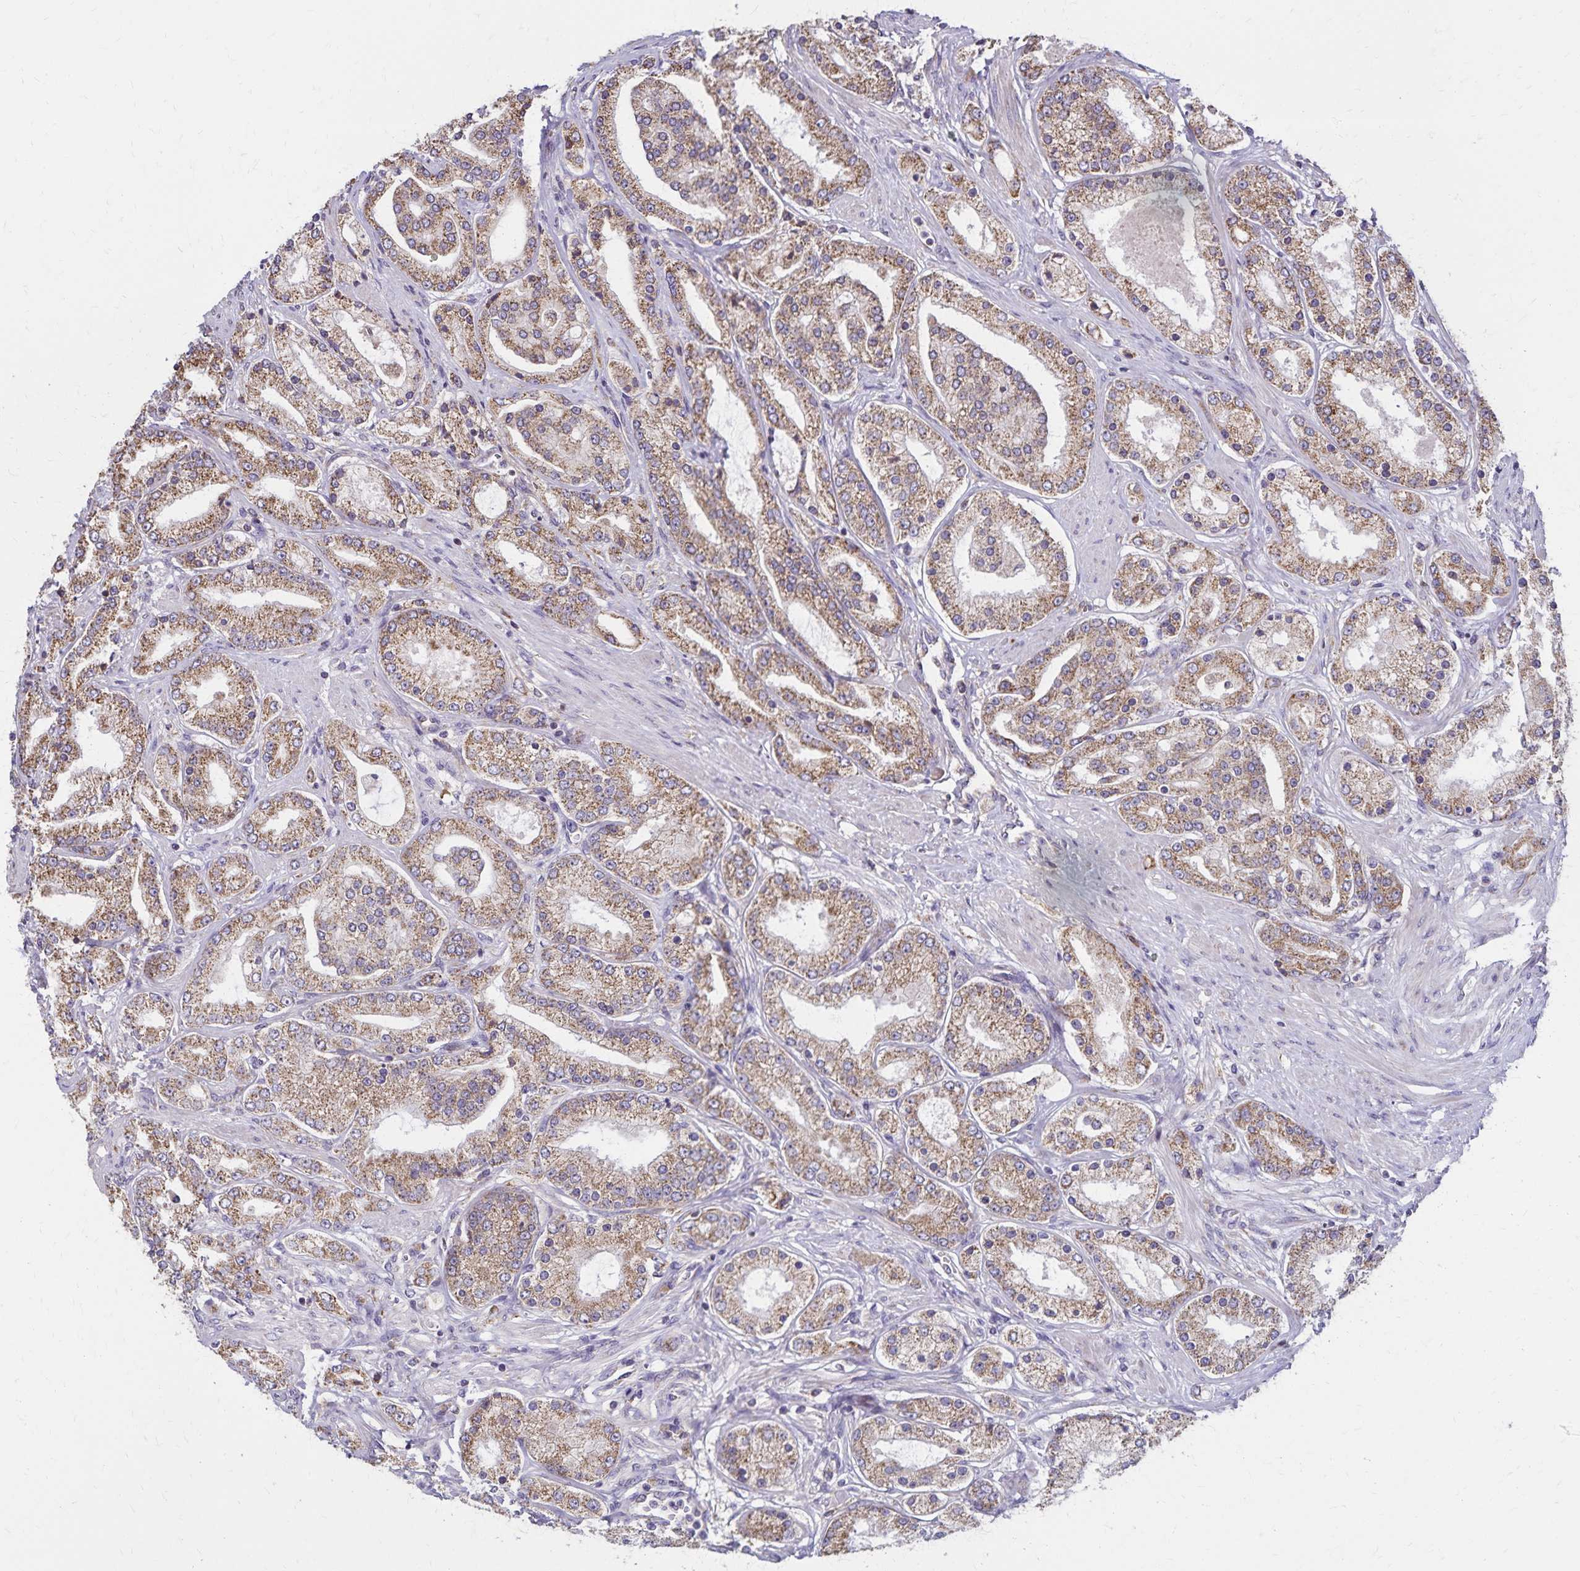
{"staining": {"intensity": "moderate", "quantity": ">75%", "location": "cytoplasmic/membranous"}, "tissue": "prostate cancer", "cell_type": "Tumor cells", "image_type": "cancer", "snomed": [{"axis": "morphology", "description": "Adenocarcinoma, High grade"}, {"axis": "topography", "description": "Prostate"}], "caption": "Brown immunohistochemical staining in human adenocarcinoma (high-grade) (prostate) demonstrates moderate cytoplasmic/membranous expression in approximately >75% of tumor cells.", "gene": "RNF10", "patient": {"sex": "male", "age": 67}}